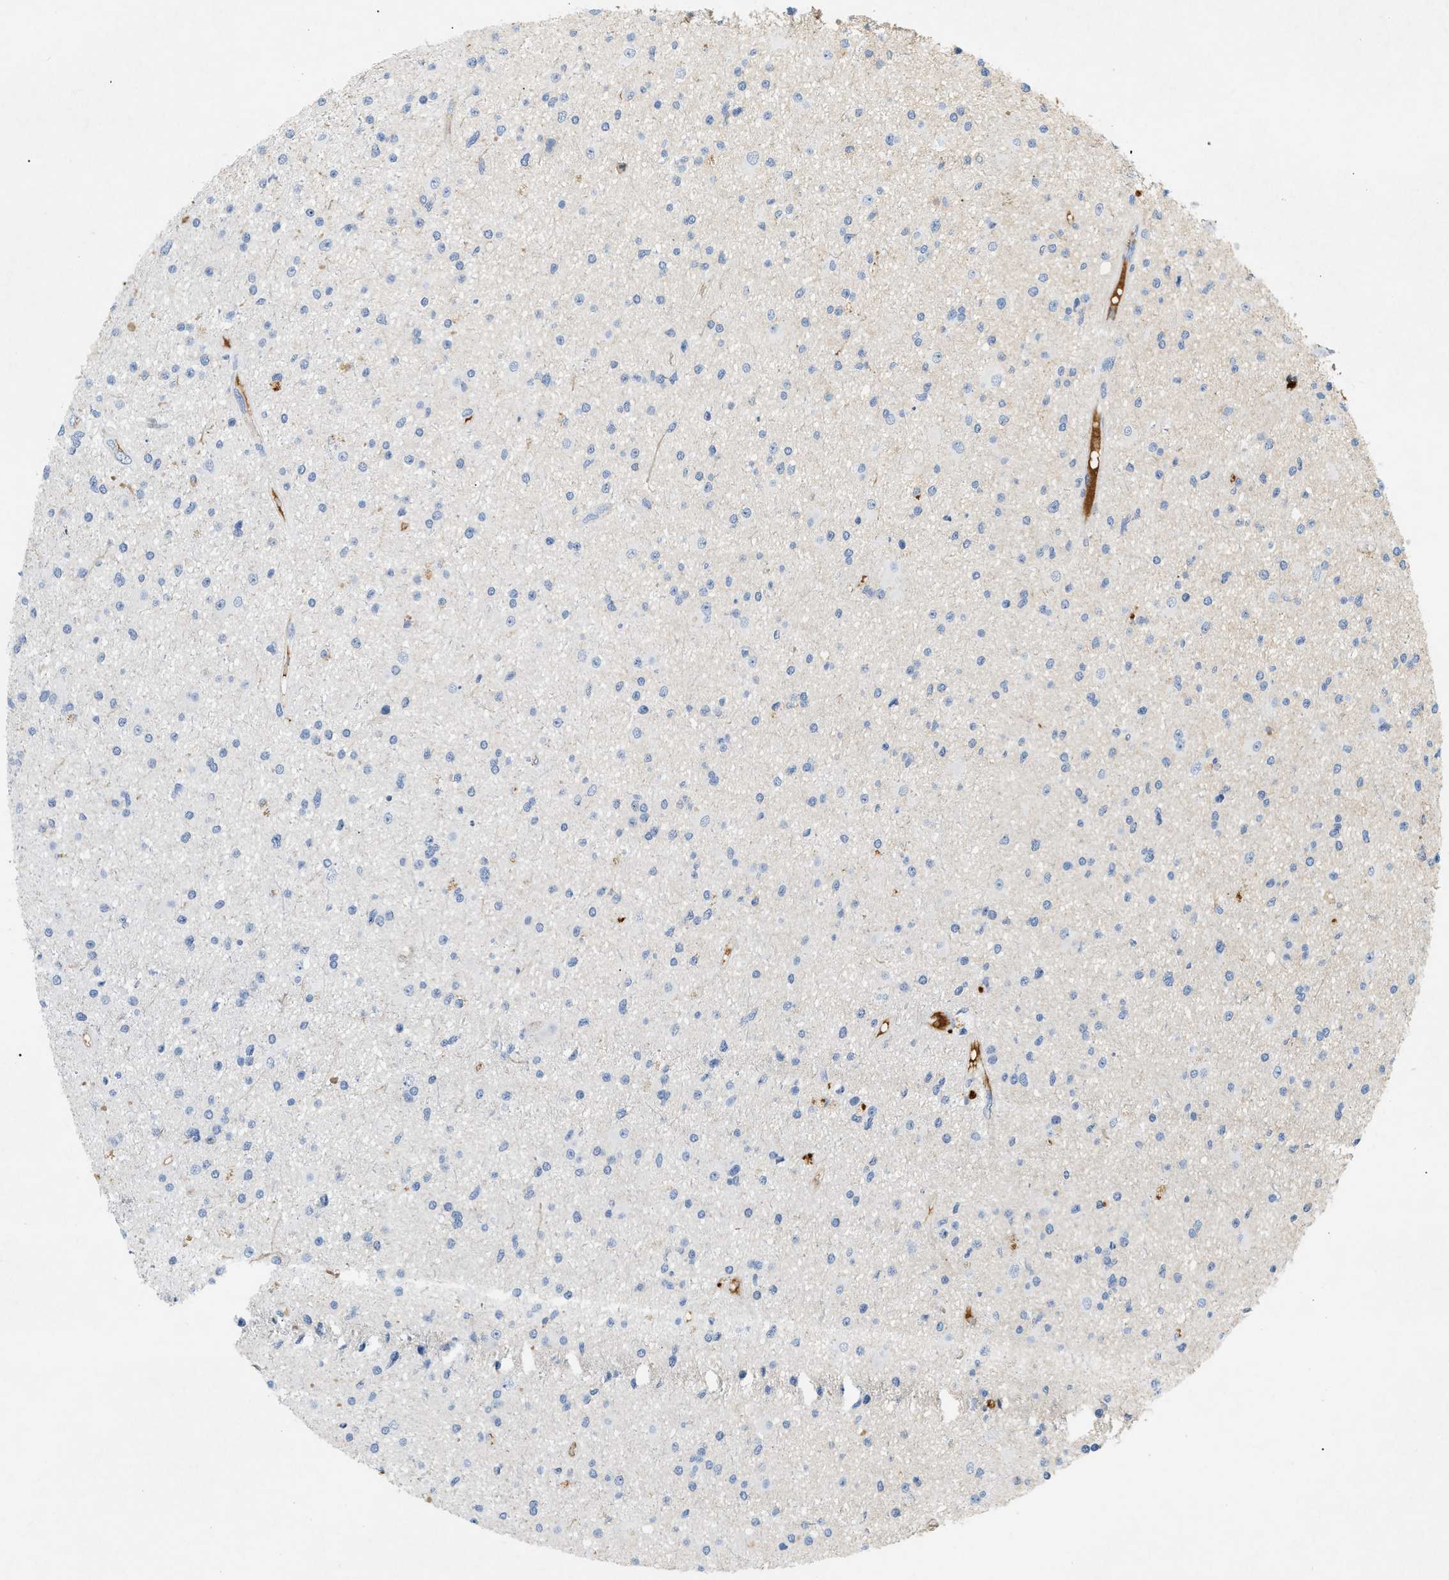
{"staining": {"intensity": "negative", "quantity": "none", "location": "none"}, "tissue": "glioma", "cell_type": "Tumor cells", "image_type": "cancer", "snomed": [{"axis": "morphology", "description": "Glioma, malignant, High grade"}, {"axis": "topography", "description": "Brain"}], "caption": "High-grade glioma (malignant) was stained to show a protein in brown. There is no significant positivity in tumor cells.", "gene": "CFH", "patient": {"sex": "male", "age": 33}}